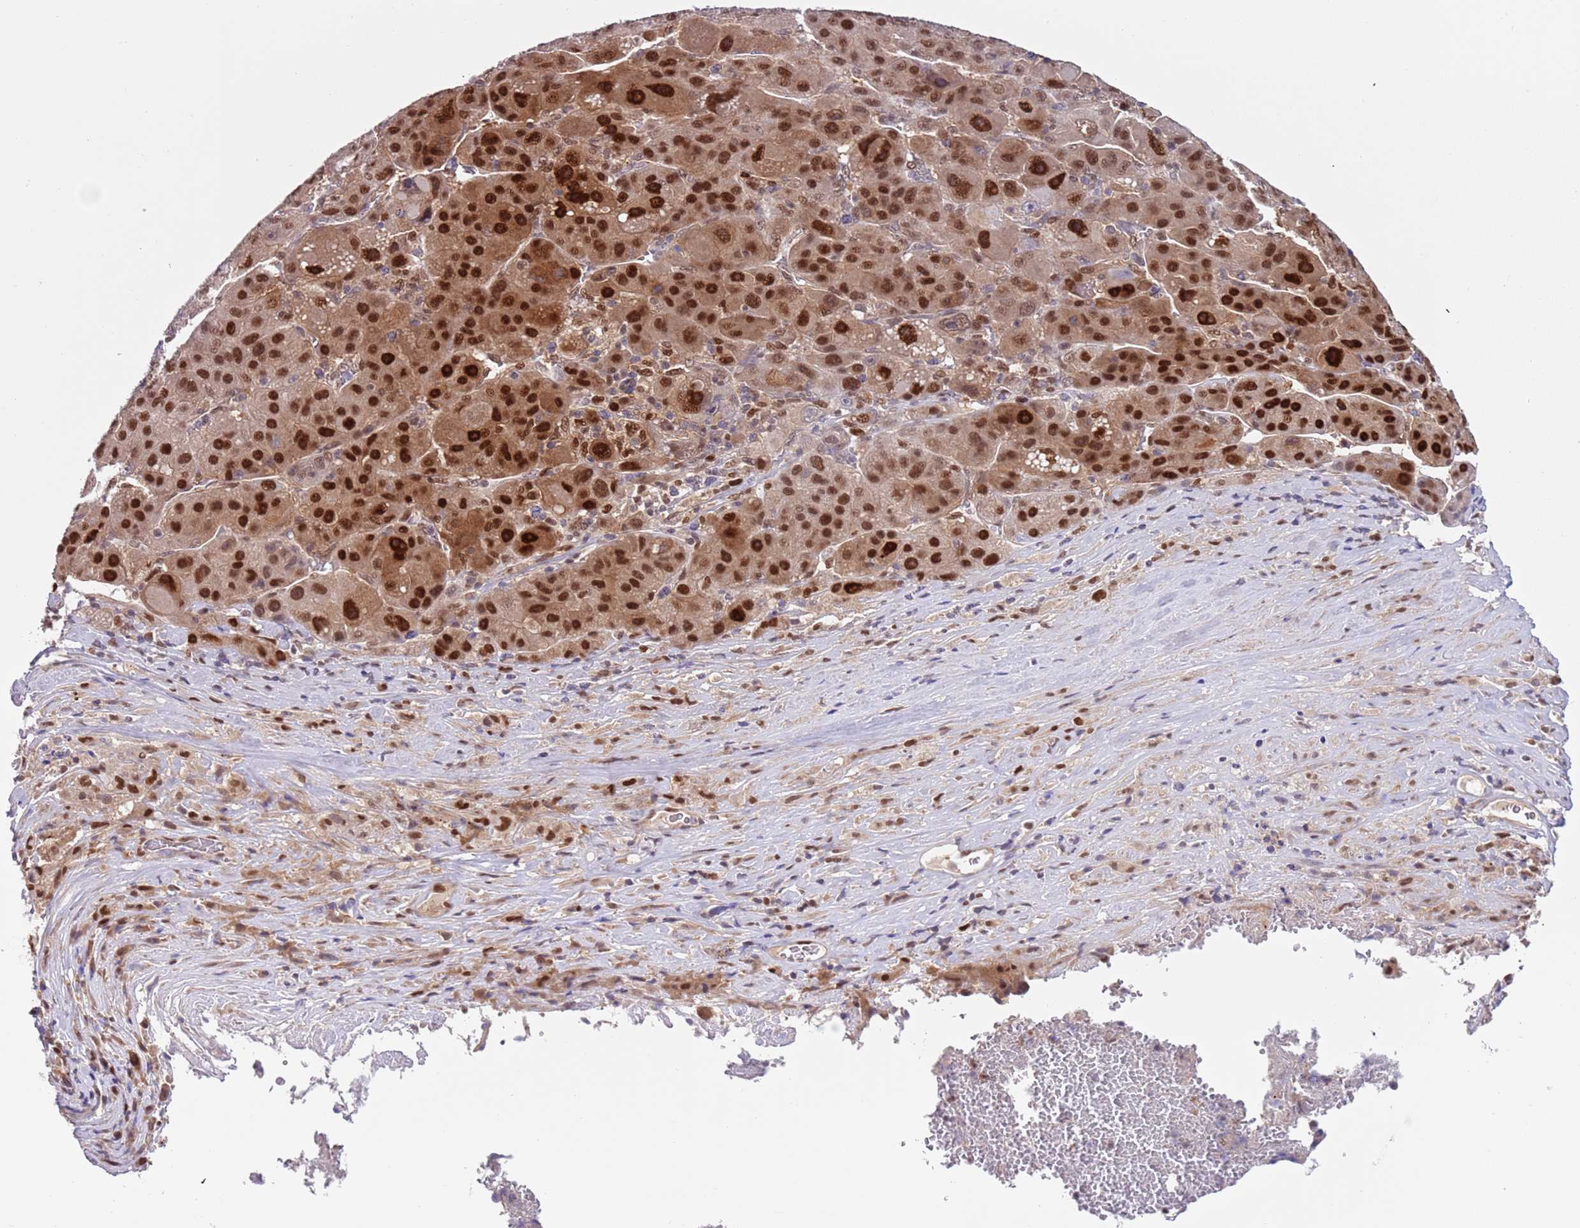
{"staining": {"intensity": "strong", "quantity": "25%-75%", "location": "nuclear"}, "tissue": "liver cancer", "cell_type": "Tumor cells", "image_type": "cancer", "snomed": [{"axis": "morphology", "description": "Carcinoma, Hepatocellular, NOS"}, {"axis": "topography", "description": "Liver"}], "caption": "Human liver cancer stained with a brown dye exhibits strong nuclear positive positivity in approximately 25%-75% of tumor cells.", "gene": "RMND5B", "patient": {"sex": "male", "age": 76}}